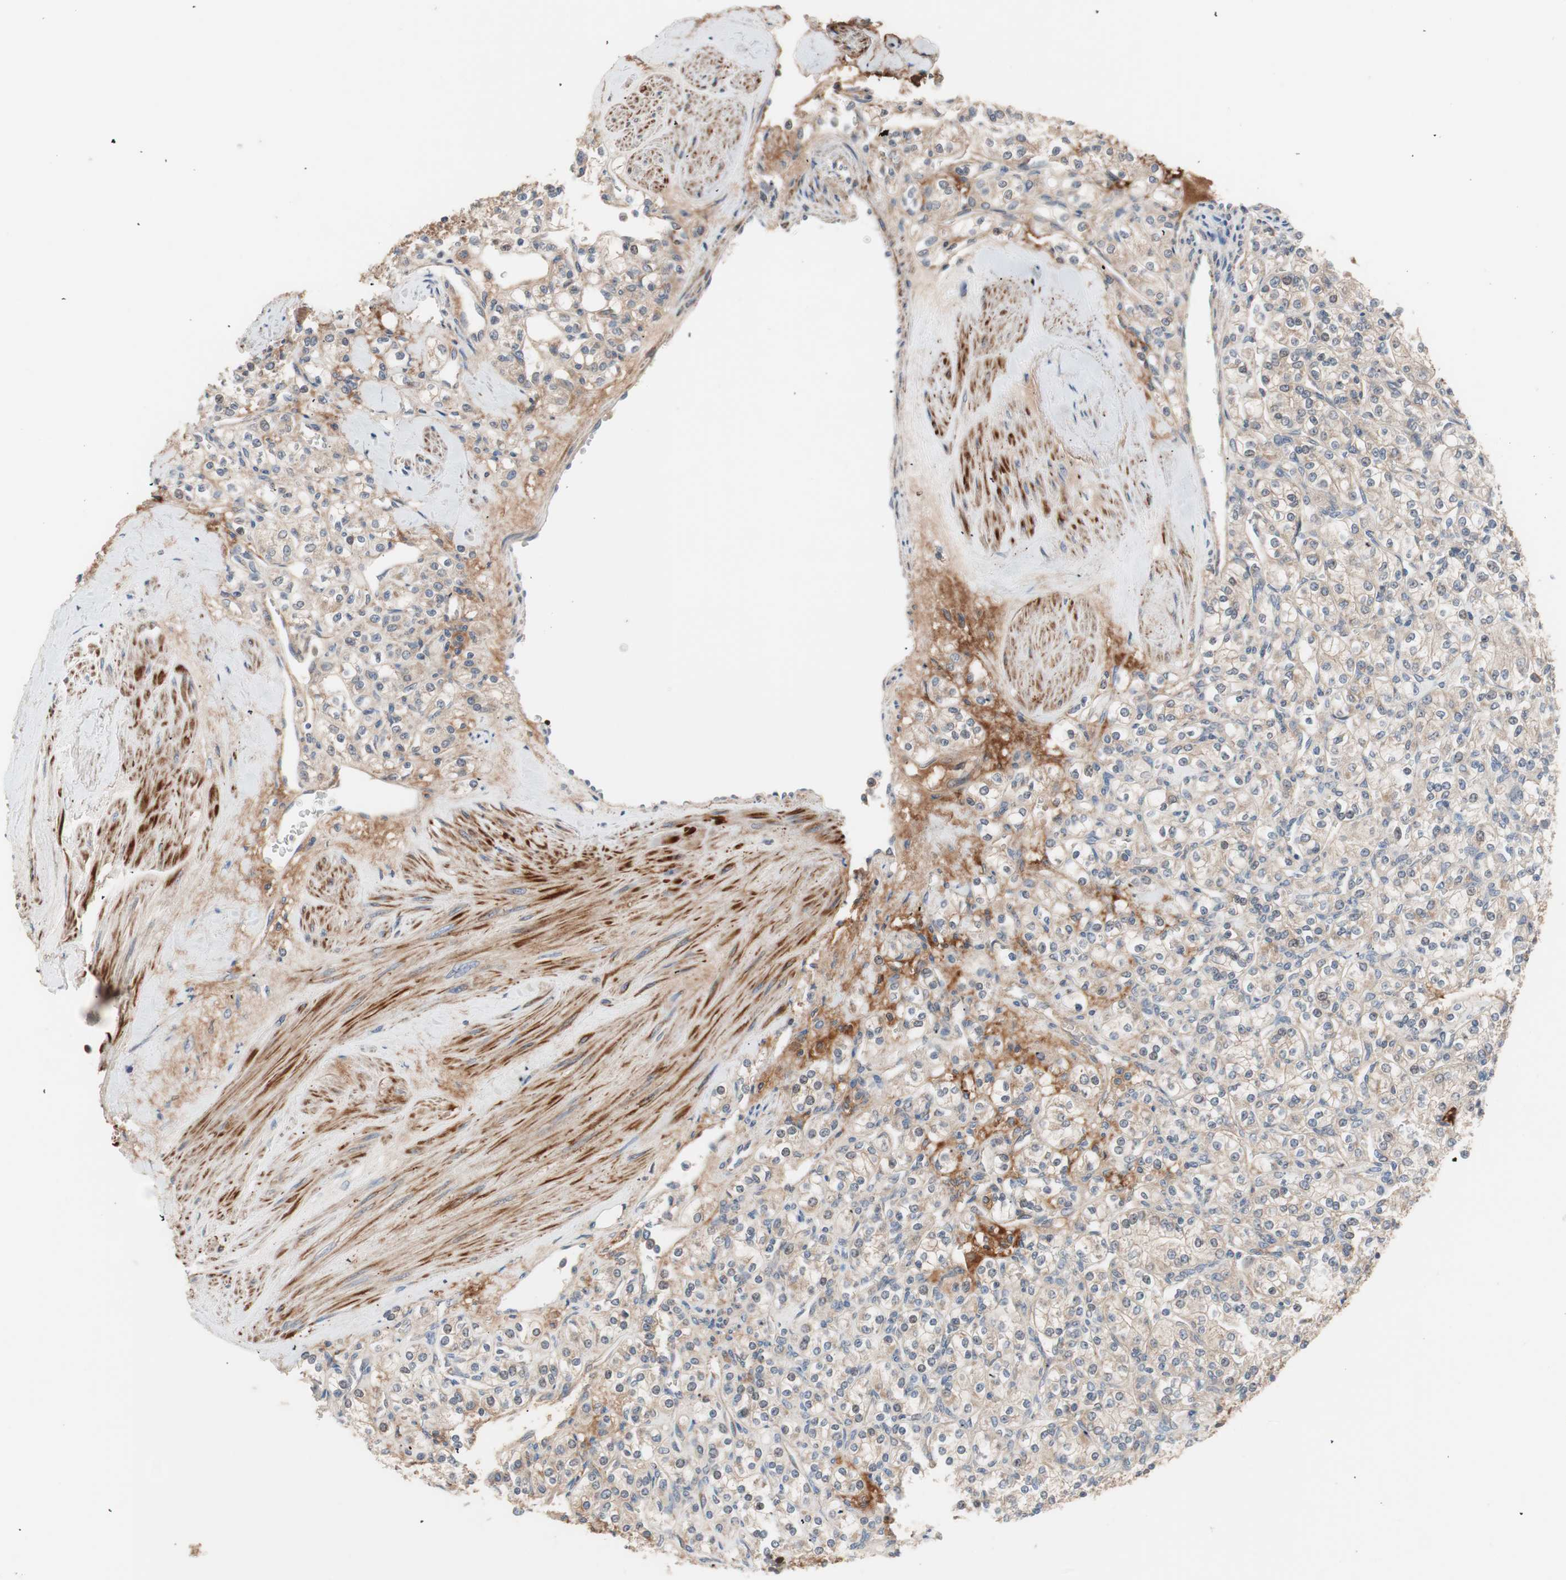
{"staining": {"intensity": "moderate", "quantity": "25%-75%", "location": "cytoplasmic/membranous"}, "tissue": "renal cancer", "cell_type": "Tumor cells", "image_type": "cancer", "snomed": [{"axis": "morphology", "description": "Adenocarcinoma, NOS"}, {"axis": "topography", "description": "Kidney"}], "caption": "Human adenocarcinoma (renal) stained with a brown dye displays moderate cytoplasmic/membranous positive positivity in approximately 25%-75% of tumor cells.", "gene": "HMBS", "patient": {"sex": "male", "age": 77}}